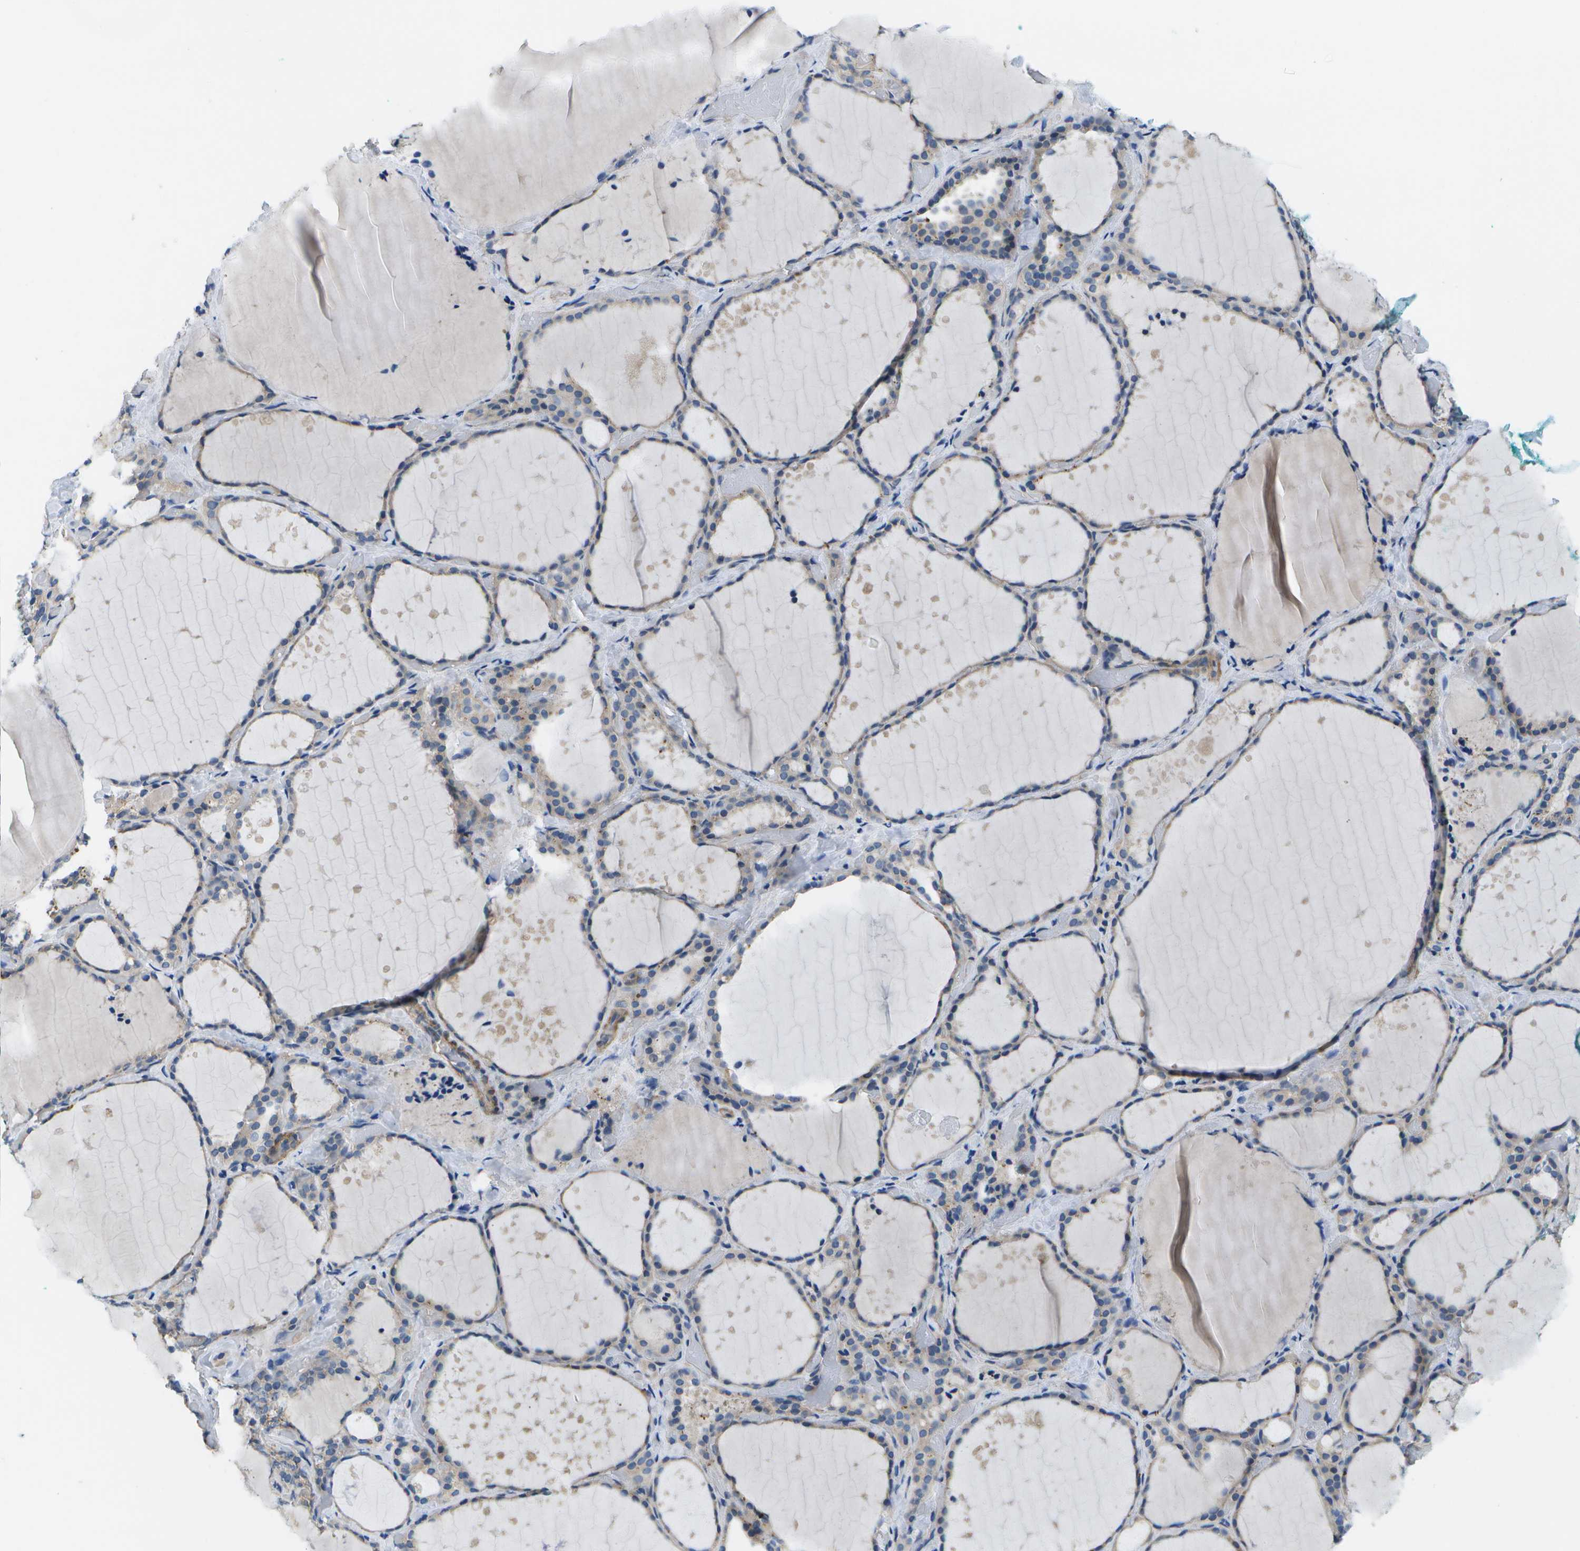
{"staining": {"intensity": "weak", "quantity": "<25%", "location": "cytoplasmic/membranous"}, "tissue": "thyroid gland", "cell_type": "Glandular cells", "image_type": "normal", "snomed": [{"axis": "morphology", "description": "Normal tissue, NOS"}, {"axis": "topography", "description": "Thyroid gland"}], "caption": "IHC of unremarkable thyroid gland demonstrates no staining in glandular cells.", "gene": "P3H1", "patient": {"sex": "female", "age": 44}}